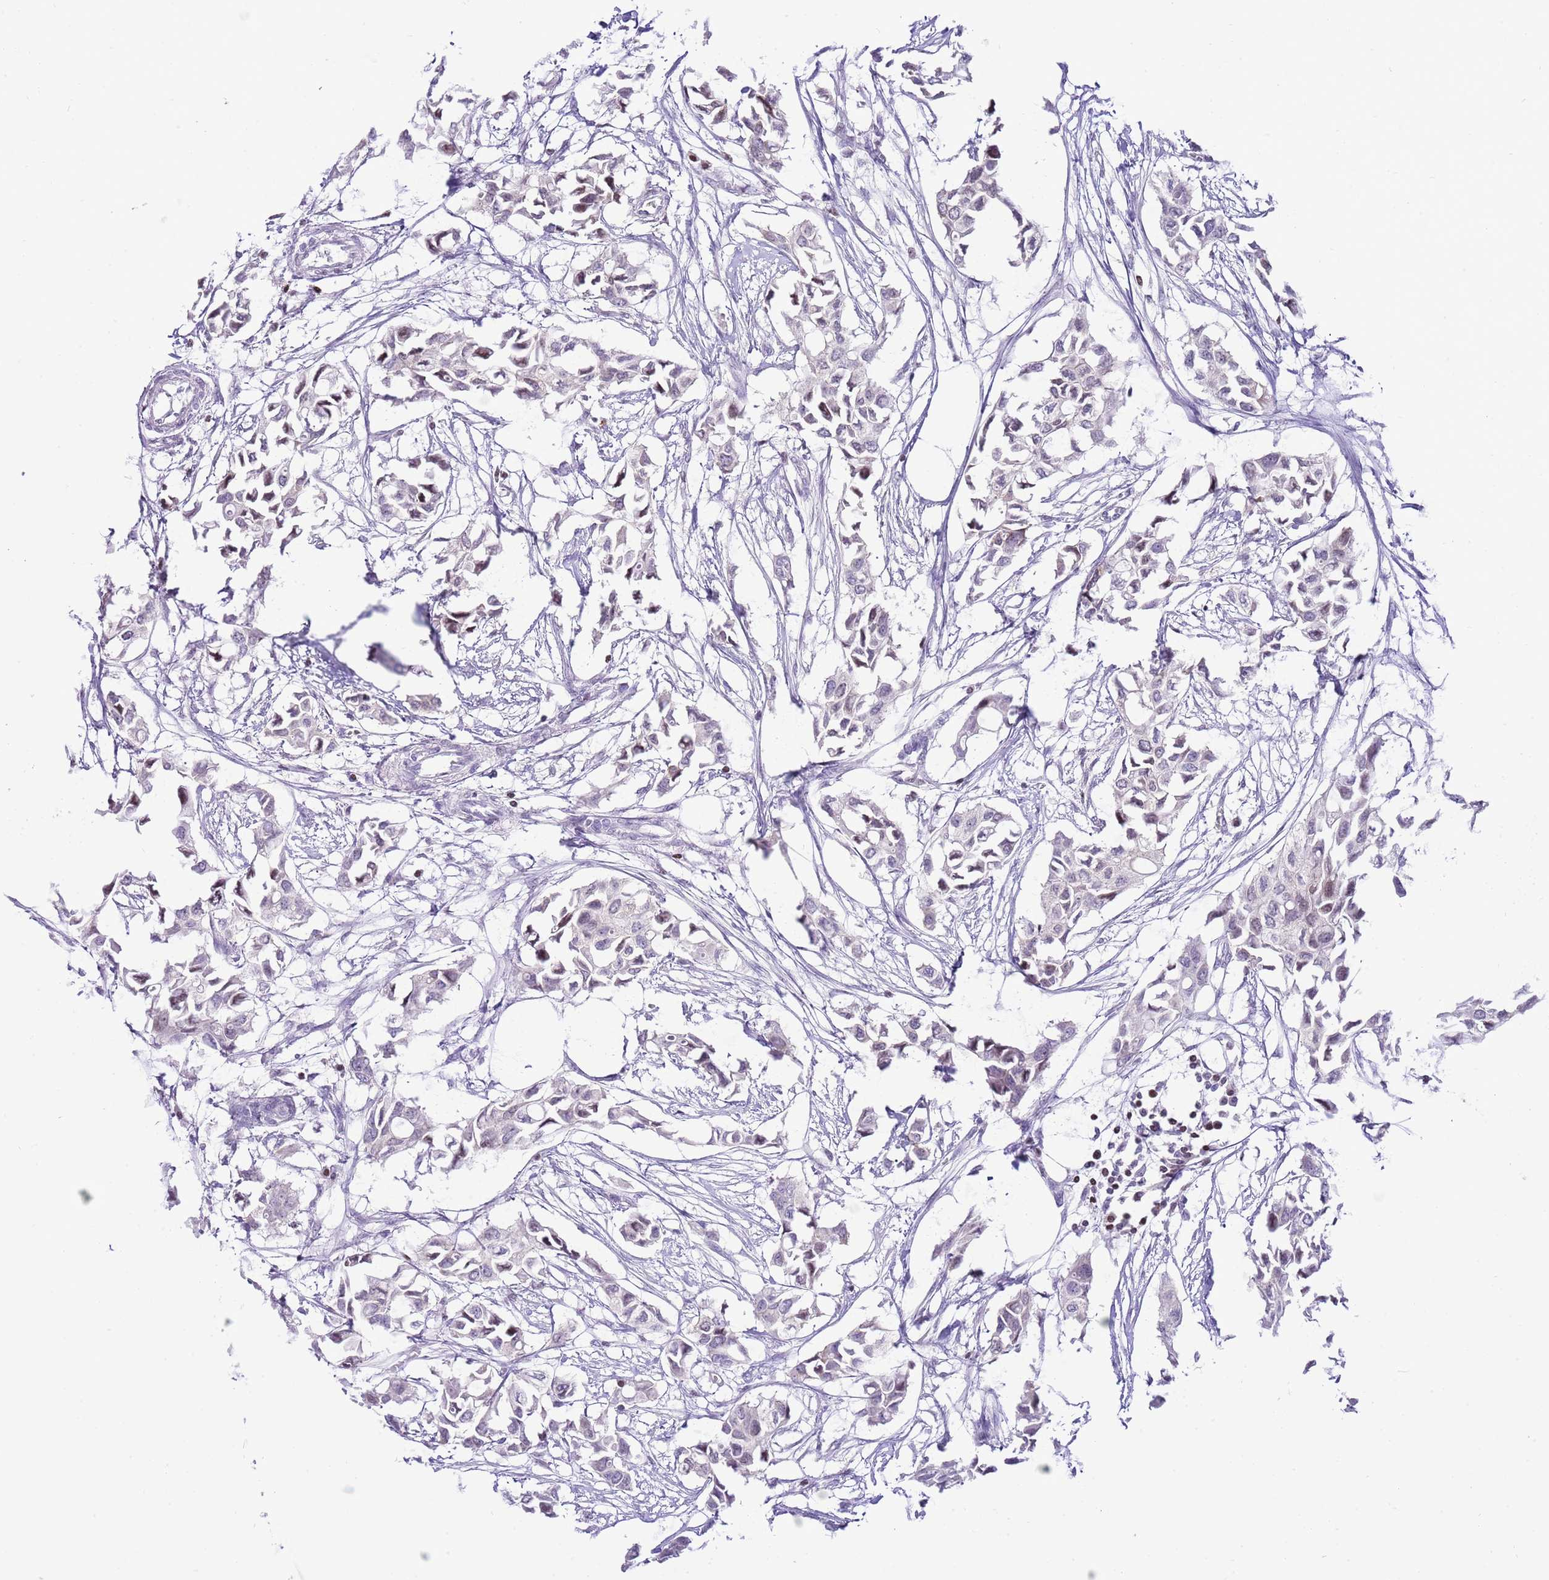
{"staining": {"intensity": "negative", "quantity": "none", "location": "none"}, "tissue": "breast cancer", "cell_type": "Tumor cells", "image_type": "cancer", "snomed": [{"axis": "morphology", "description": "Duct carcinoma"}, {"axis": "topography", "description": "Breast"}], "caption": "DAB (3,3'-diaminobenzidine) immunohistochemical staining of breast cancer (intraductal carcinoma) demonstrates no significant expression in tumor cells.", "gene": "PRR15", "patient": {"sex": "female", "age": 41}}